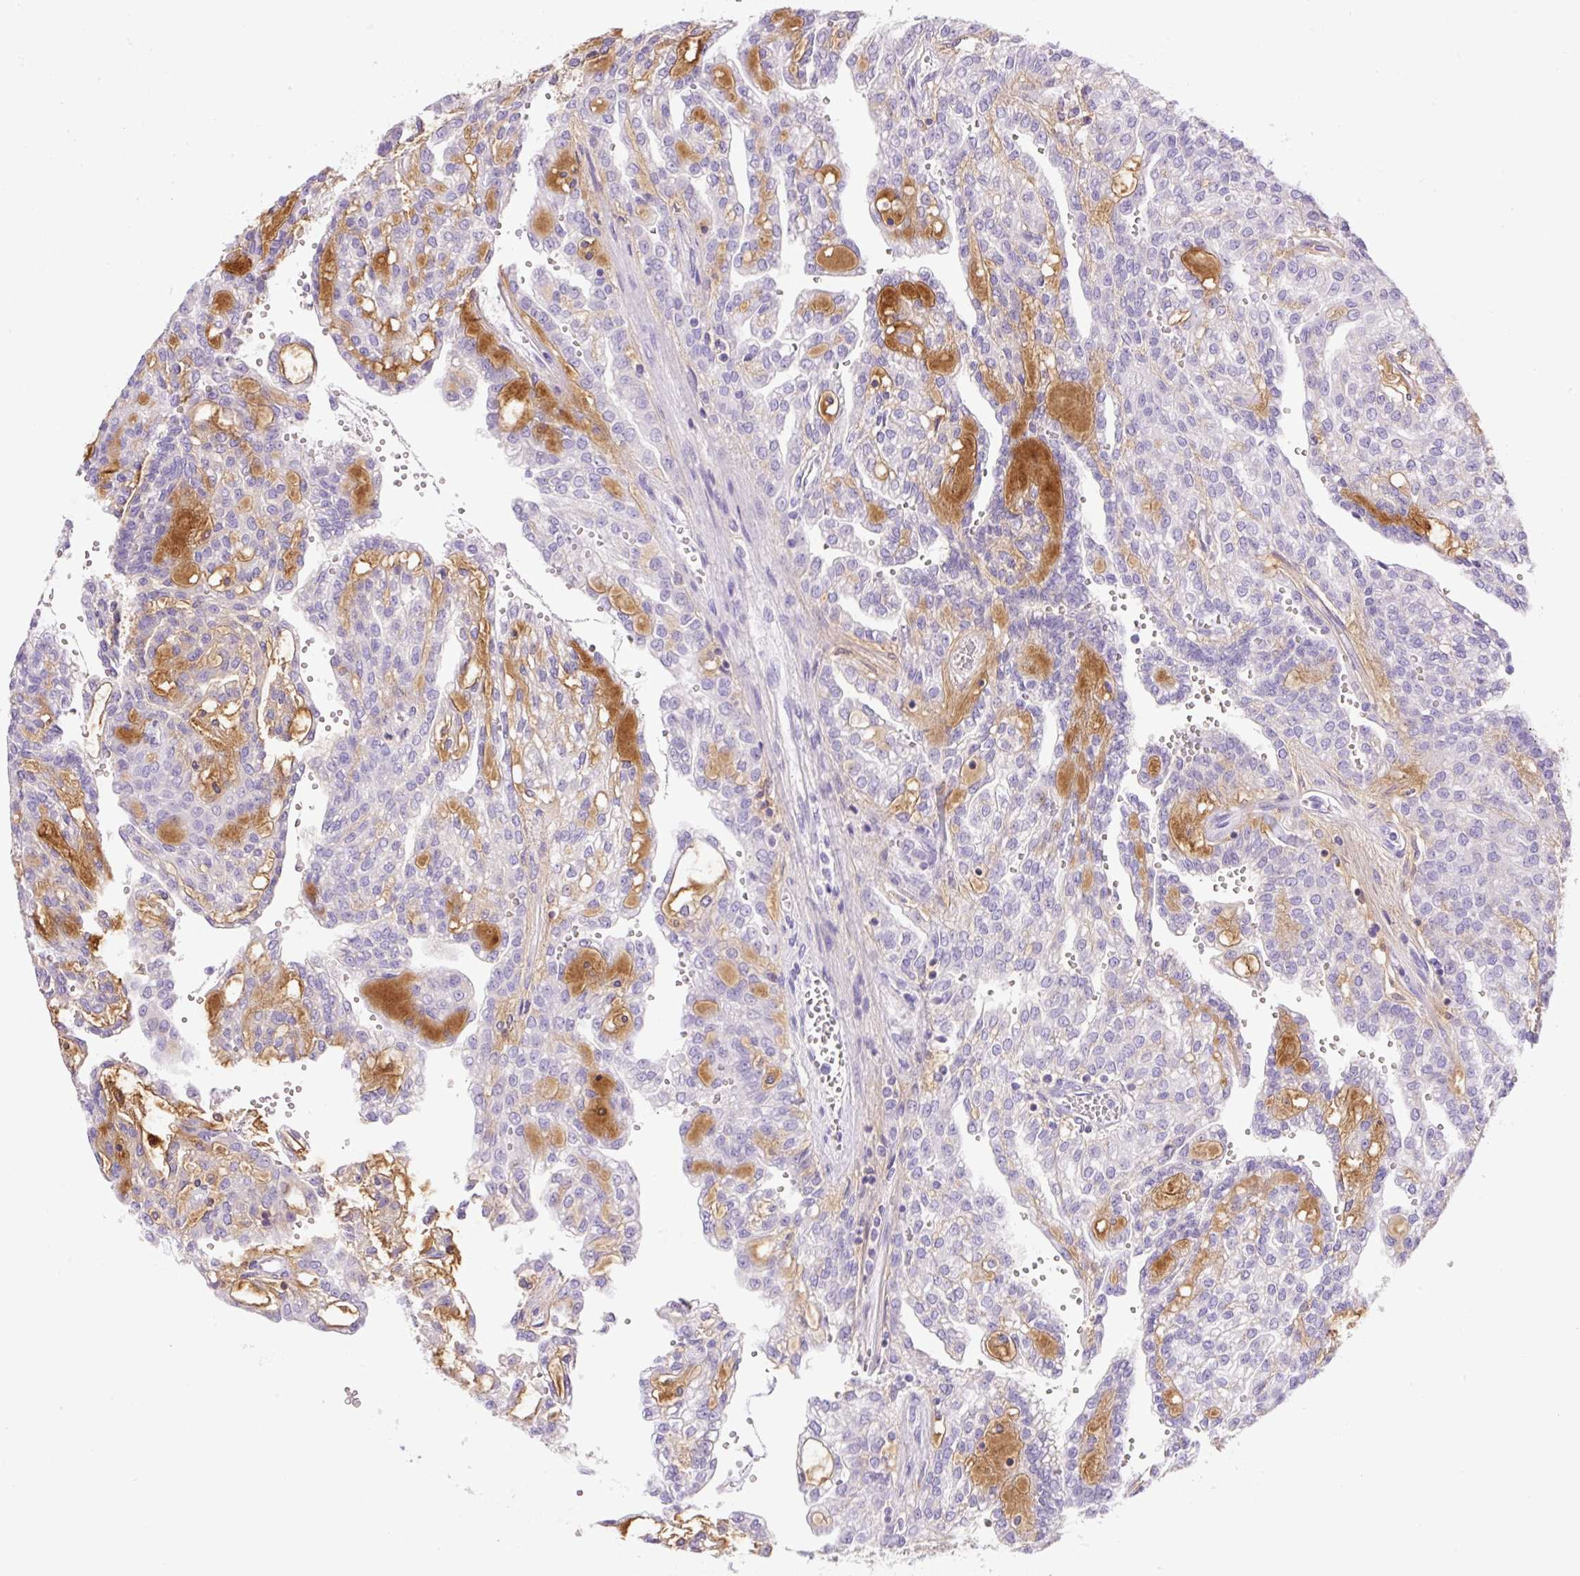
{"staining": {"intensity": "negative", "quantity": "none", "location": "none"}, "tissue": "renal cancer", "cell_type": "Tumor cells", "image_type": "cancer", "snomed": [{"axis": "morphology", "description": "Adenocarcinoma, NOS"}, {"axis": "topography", "description": "Kidney"}], "caption": "Immunohistochemical staining of renal cancer shows no significant staining in tumor cells.", "gene": "TDRD15", "patient": {"sex": "male", "age": 63}}